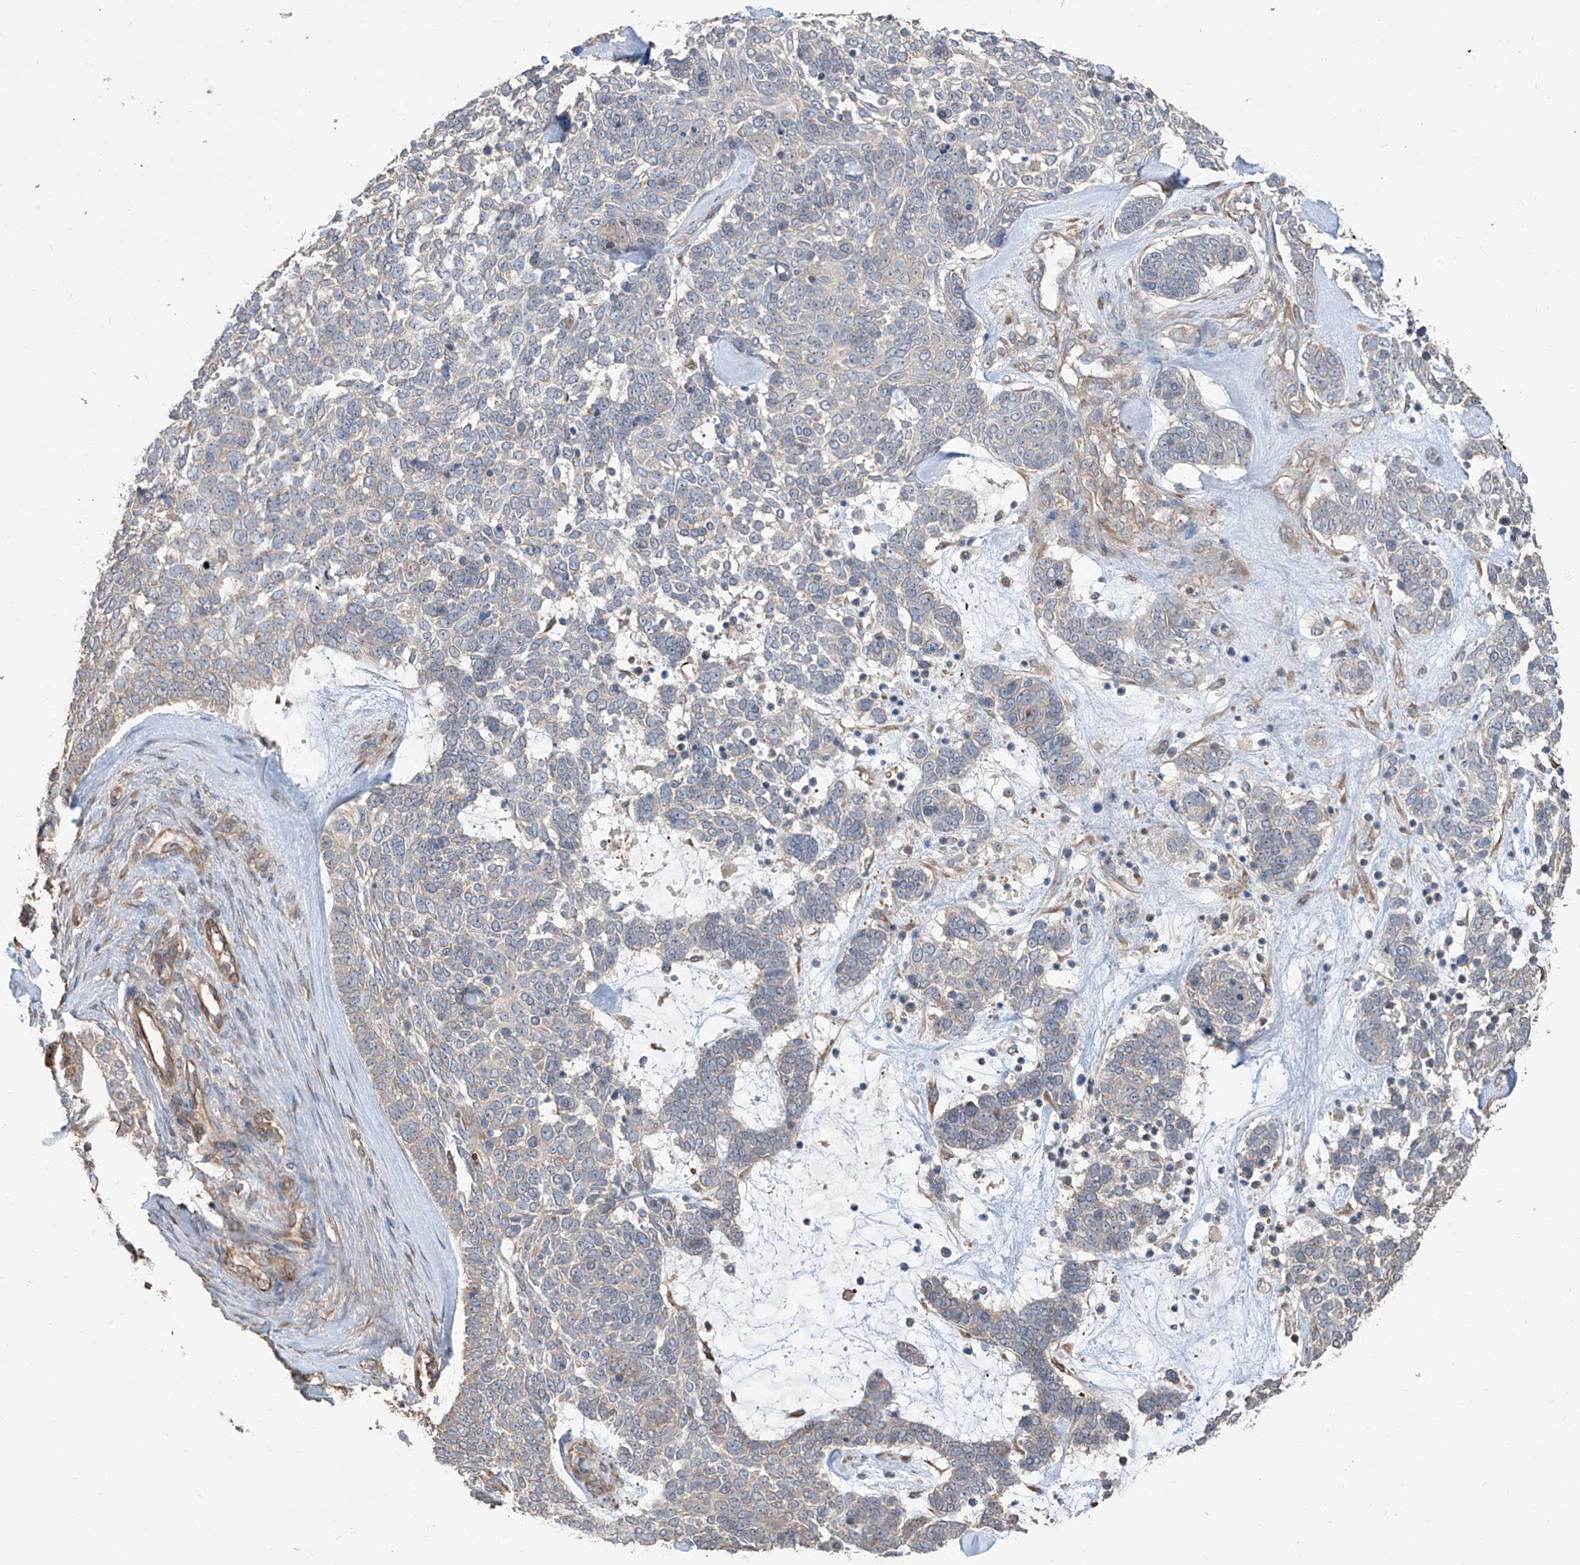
{"staining": {"intensity": "negative", "quantity": "none", "location": "none"}, "tissue": "skin cancer", "cell_type": "Tumor cells", "image_type": "cancer", "snomed": [{"axis": "morphology", "description": "Basal cell carcinoma"}, {"axis": "topography", "description": "Skin"}], "caption": "The image demonstrates no significant staining in tumor cells of skin cancer. (DAB (3,3'-diaminobenzidine) IHC with hematoxylin counter stain).", "gene": "AGBL5", "patient": {"sex": "female", "age": 81}}